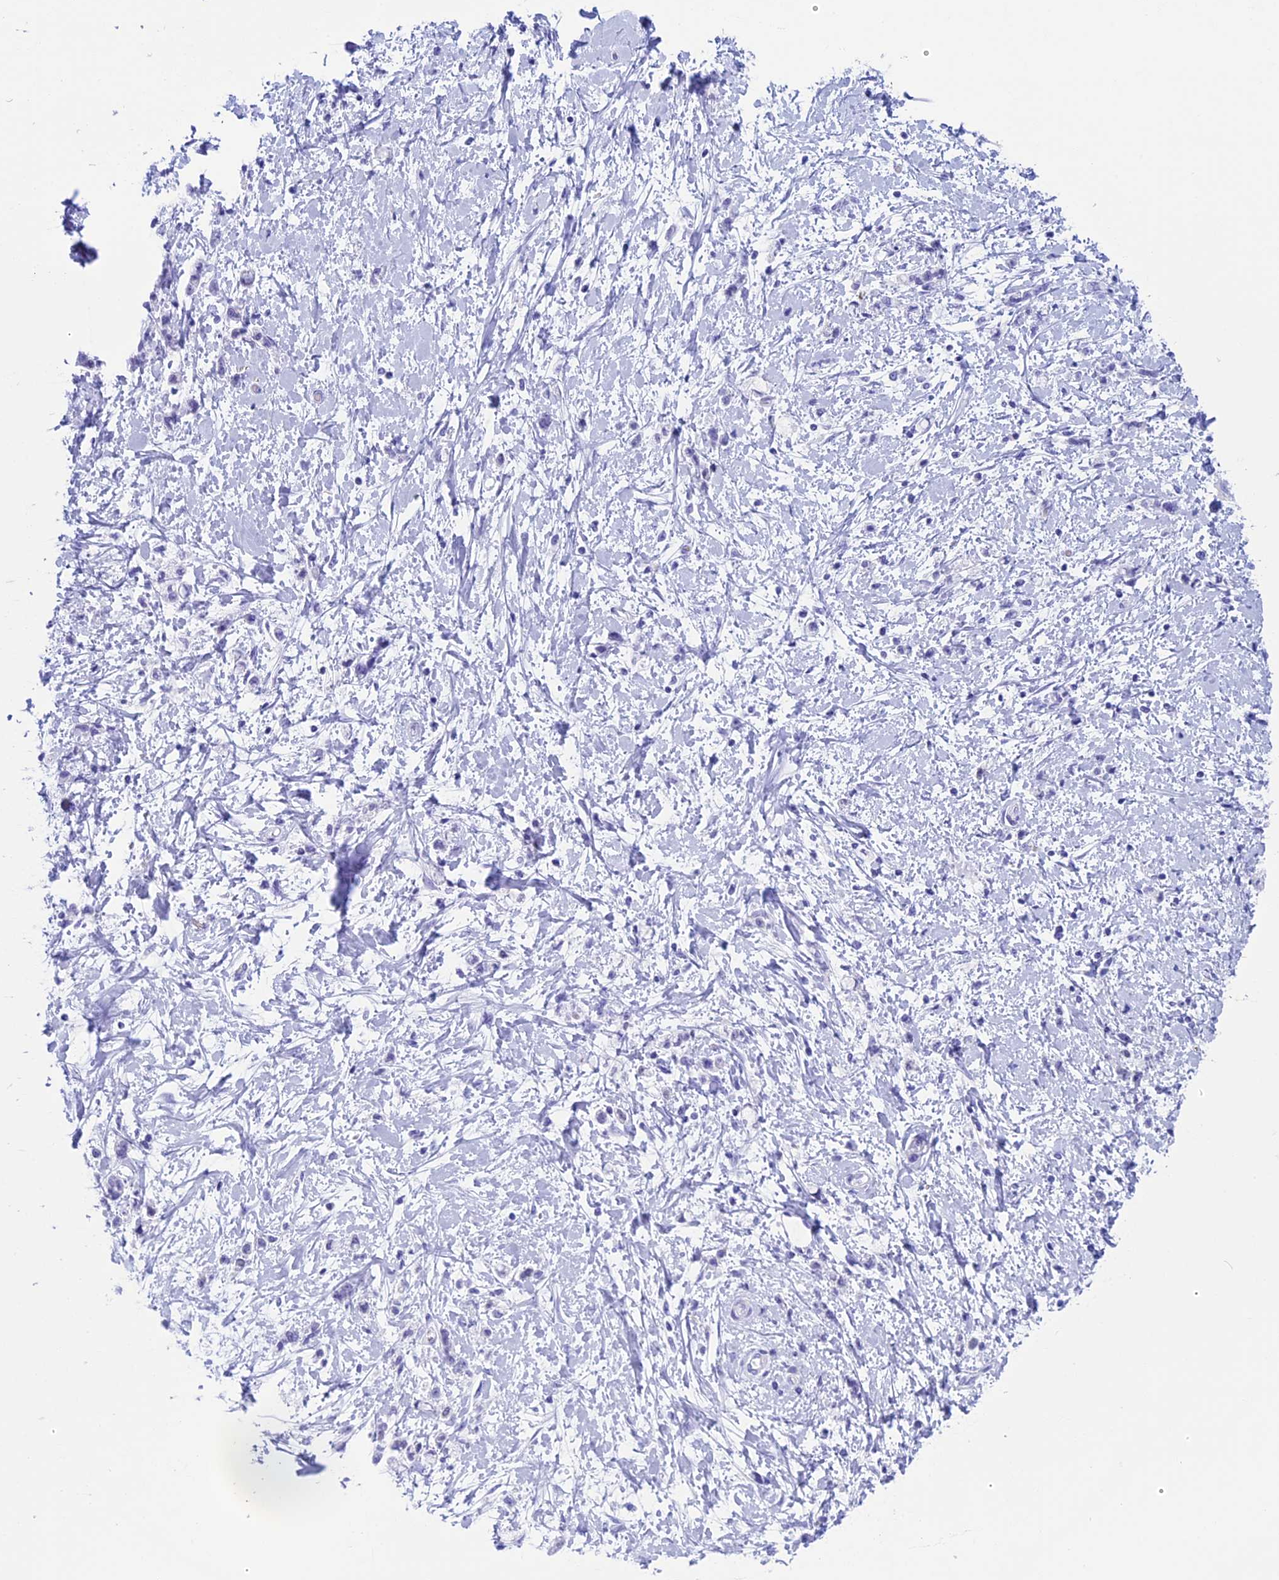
{"staining": {"intensity": "negative", "quantity": "none", "location": "none"}, "tissue": "stomach cancer", "cell_type": "Tumor cells", "image_type": "cancer", "snomed": [{"axis": "morphology", "description": "Adenocarcinoma, NOS"}, {"axis": "topography", "description": "Stomach"}], "caption": "Immunohistochemical staining of human adenocarcinoma (stomach) demonstrates no significant staining in tumor cells.", "gene": "FAM169A", "patient": {"sex": "female", "age": 60}}